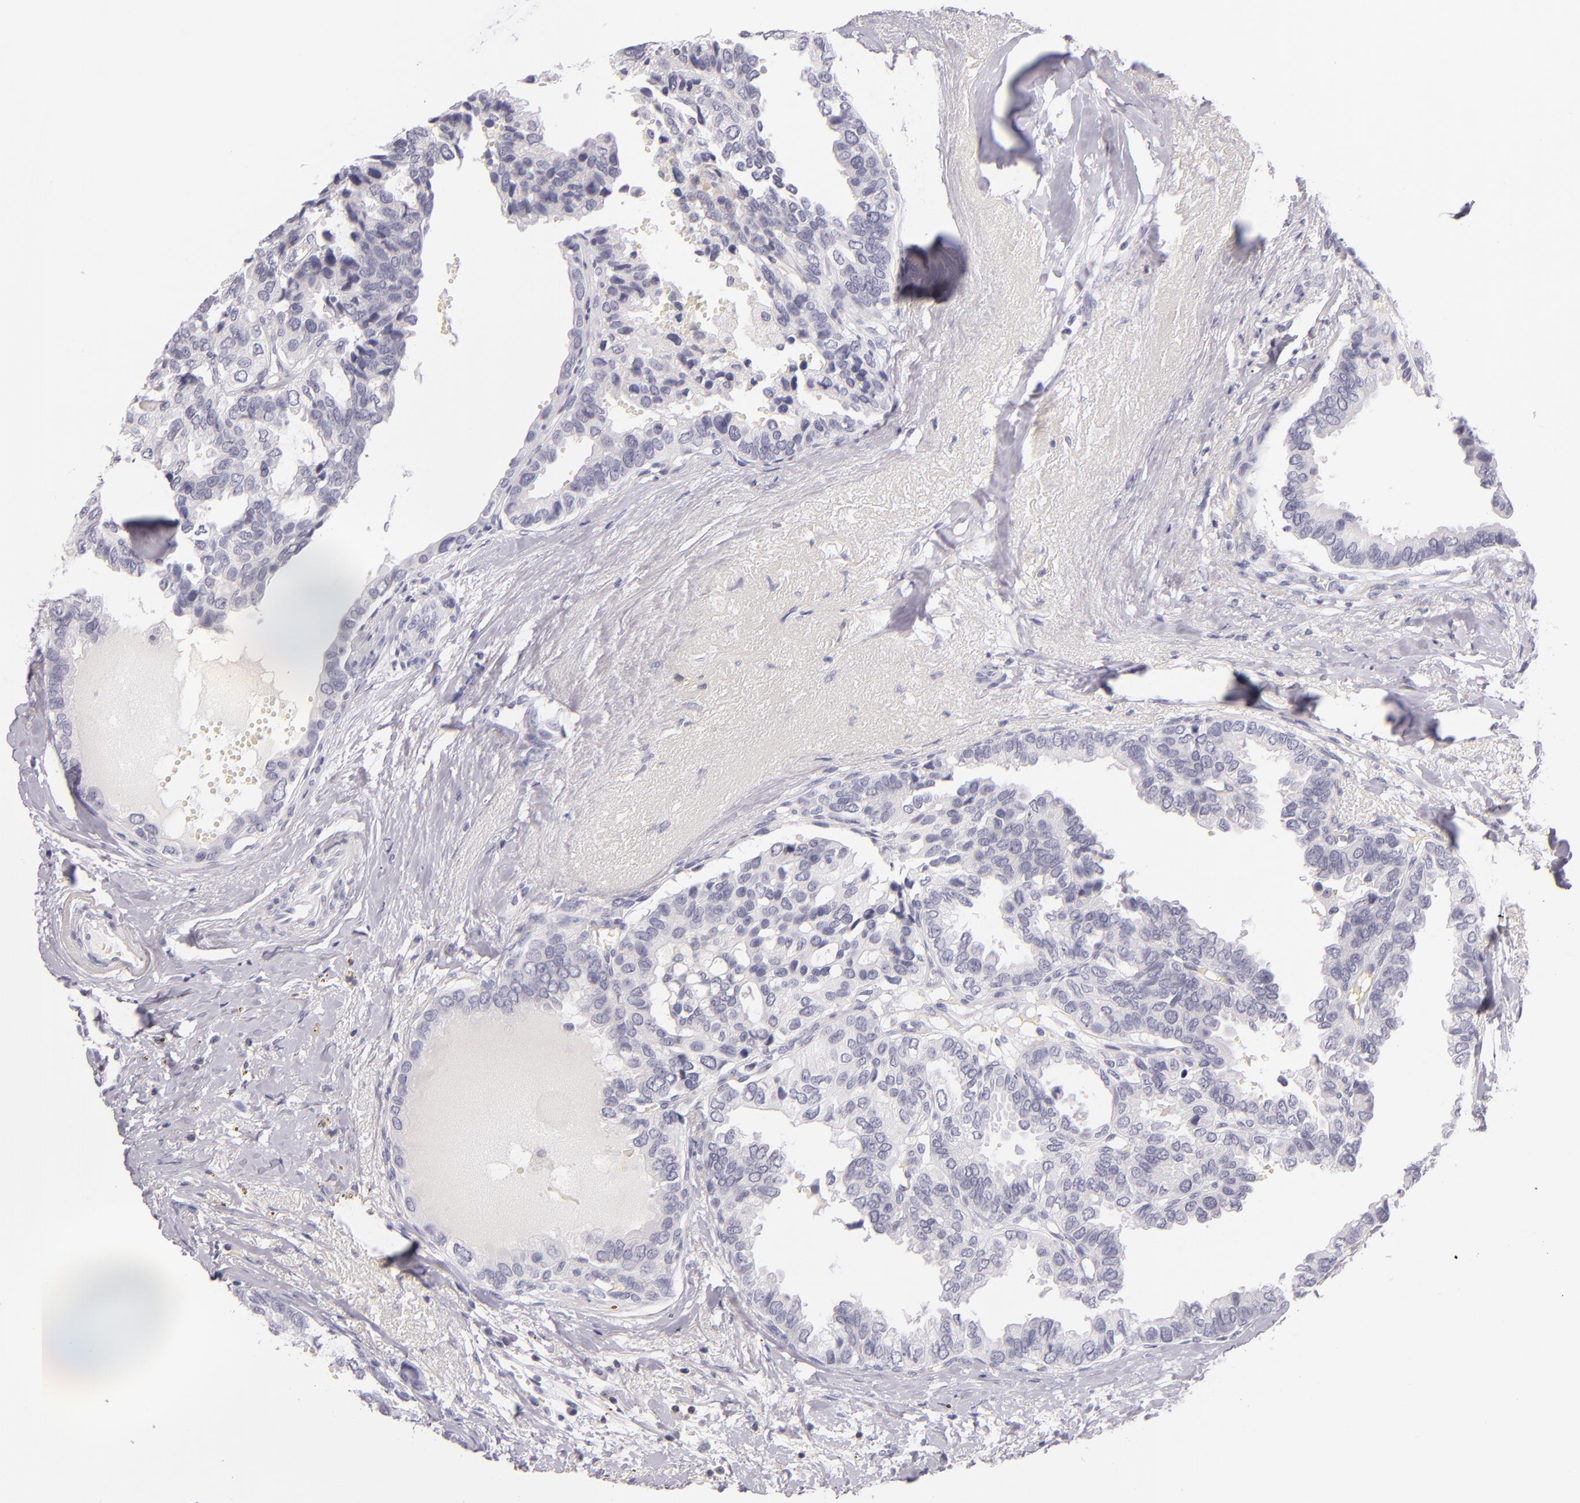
{"staining": {"intensity": "negative", "quantity": "none", "location": "none"}, "tissue": "breast cancer", "cell_type": "Tumor cells", "image_type": "cancer", "snomed": [{"axis": "morphology", "description": "Duct carcinoma"}, {"axis": "topography", "description": "Breast"}], "caption": "Human breast infiltrating ductal carcinoma stained for a protein using IHC exhibits no staining in tumor cells.", "gene": "CD48", "patient": {"sex": "female", "age": 69}}